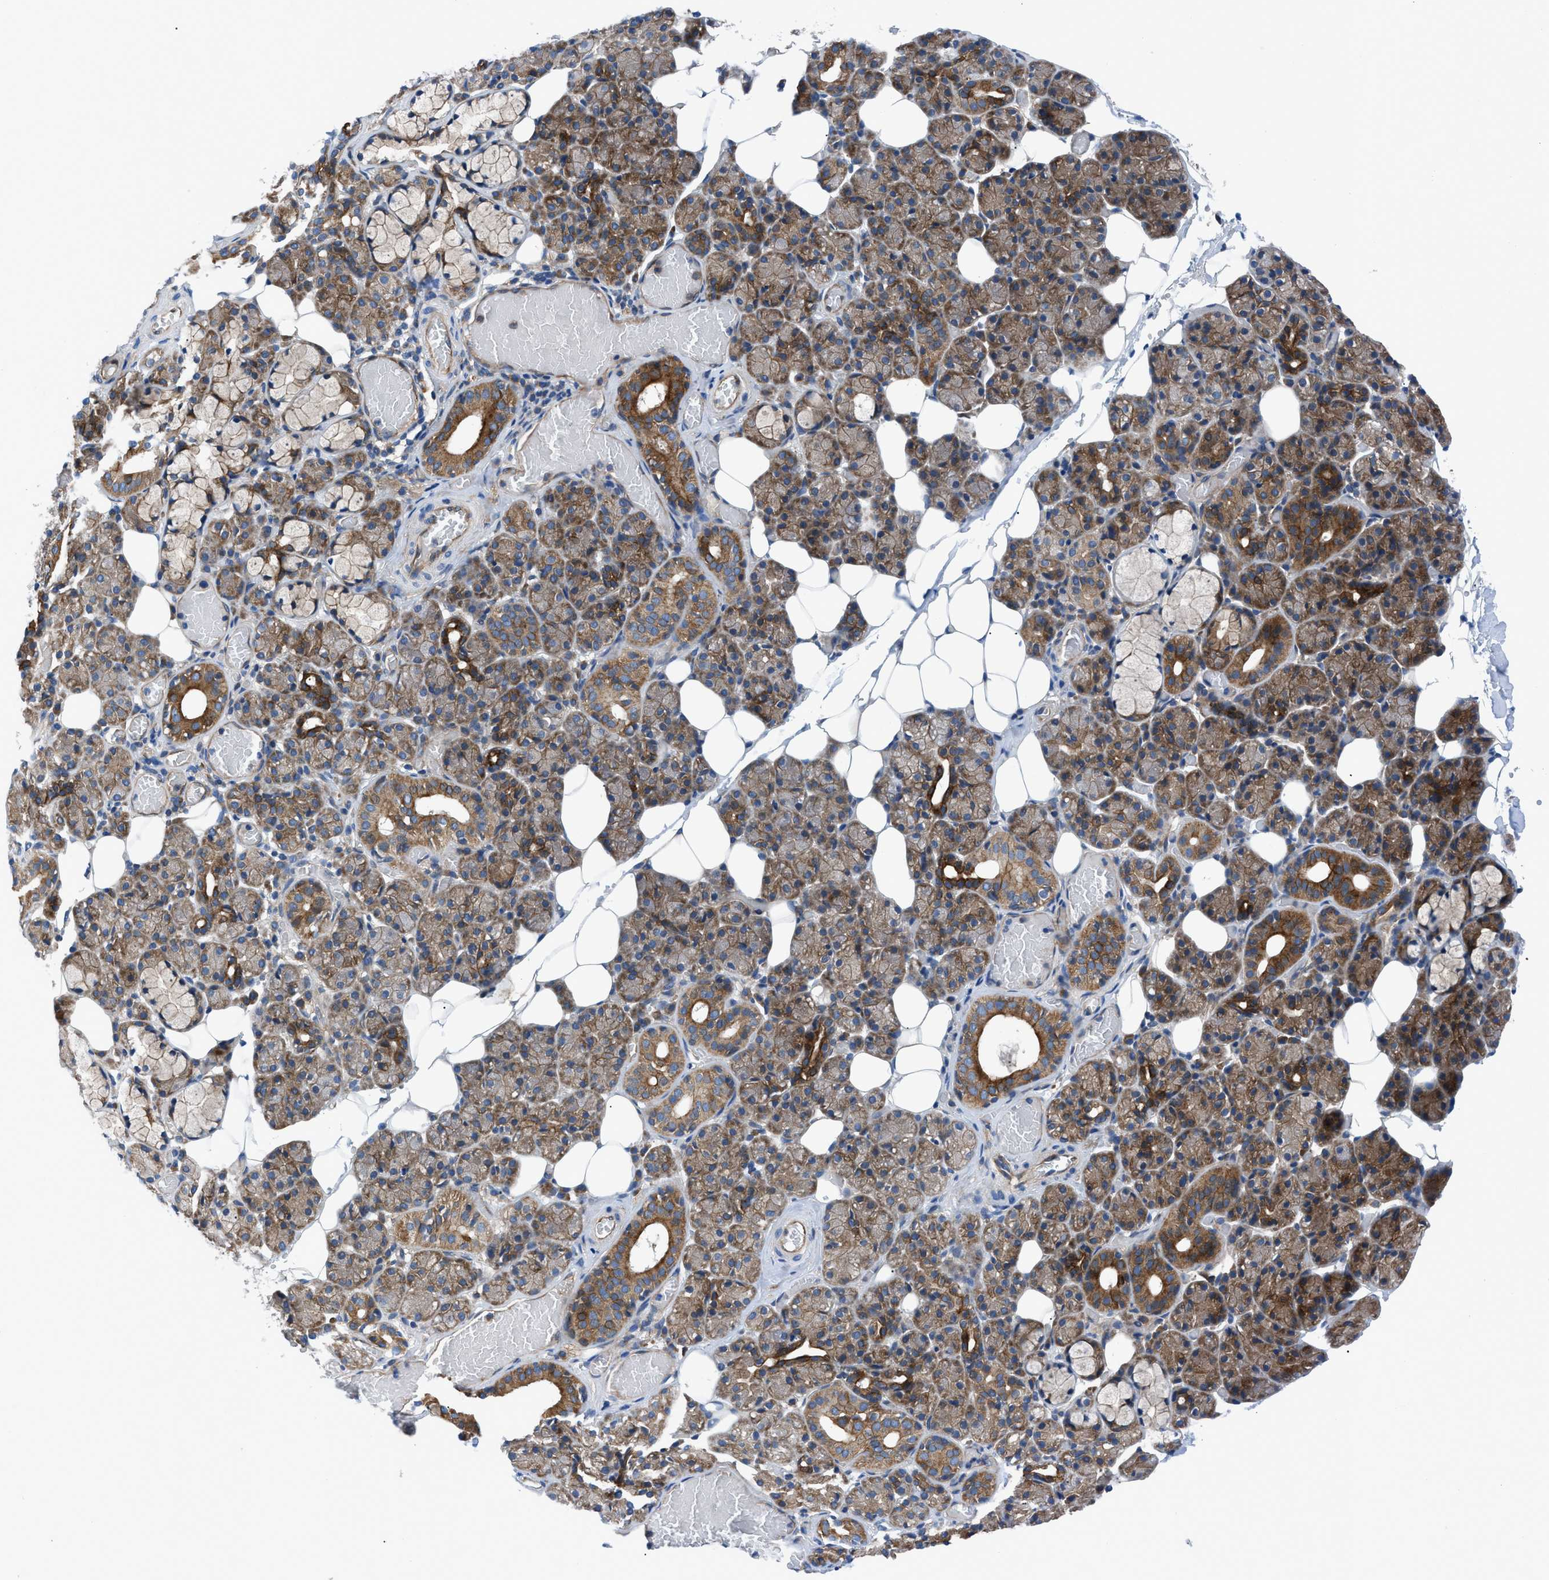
{"staining": {"intensity": "moderate", "quantity": "25%-75%", "location": "cytoplasmic/membranous"}, "tissue": "salivary gland", "cell_type": "Glandular cells", "image_type": "normal", "snomed": [{"axis": "morphology", "description": "Normal tissue, NOS"}, {"axis": "topography", "description": "Salivary gland"}], "caption": "DAB (3,3'-diaminobenzidine) immunohistochemical staining of benign salivary gland demonstrates moderate cytoplasmic/membranous protein positivity in about 25%-75% of glandular cells. The staining was performed using DAB (3,3'-diaminobenzidine), with brown indicating positive protein expression. Nuclei are stained blue with hematoxylin.", "gene": "TRIP4", "patient": {"sex": "male", "age": 63}}